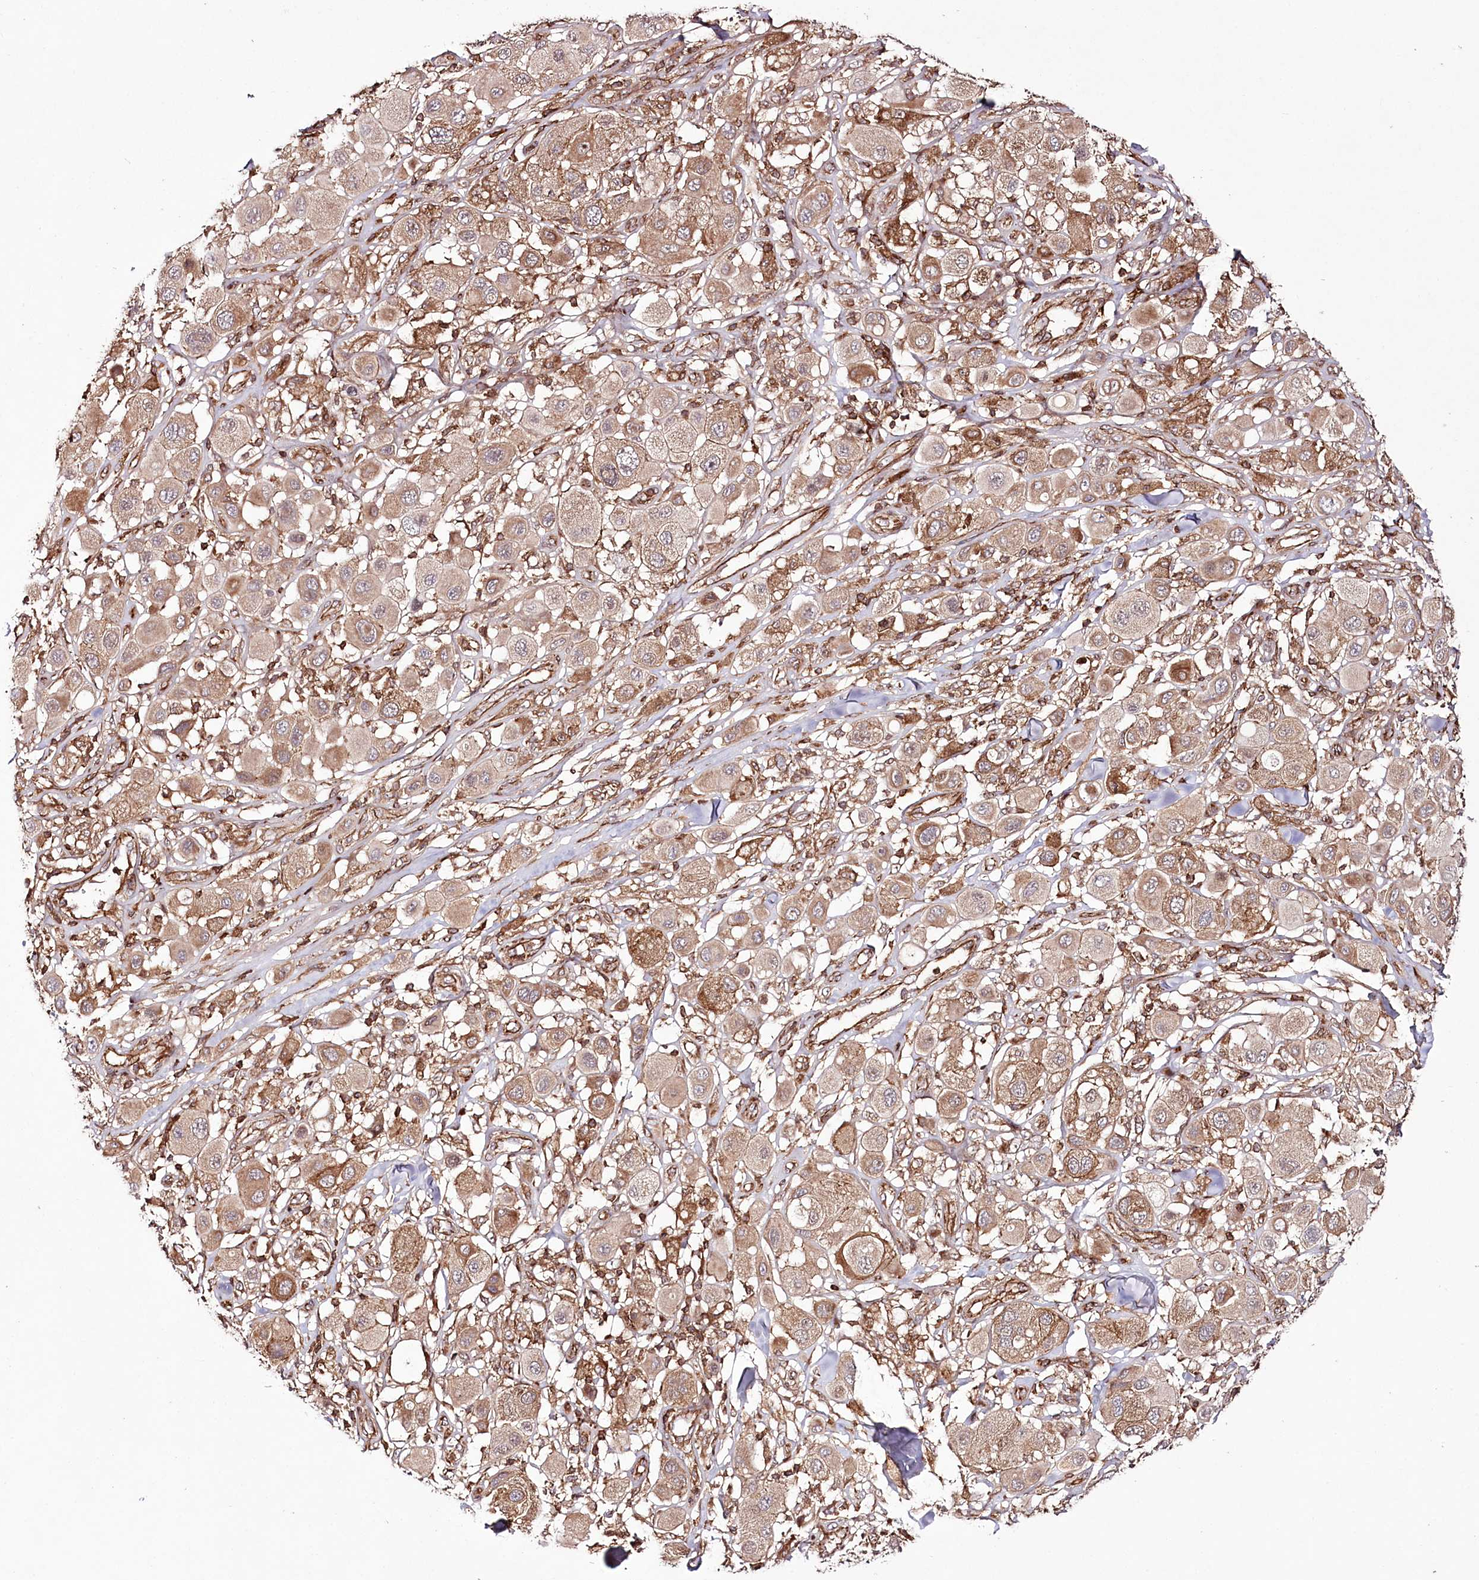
{"staining": {"intensity": "moderate", "quantity": "25%-75%", "location": "cytoplasmic/membranous"}, "tissue": "melanoma", "cell_type": "Tumor cells", "image_type": "cancer", "snomed": [{"axis": "morphology", "description": "Malignant melanoma, Metastatic site"}, {"axis": "topography", "description": "Skin"}], "caption": "Immunohistochemical staining of human melanoma exhibits medium levels of moderate cytoplasmic/membranous protein staining in approximately 25%-75% of tumor cells.", "gene": "DHX29", "patient": {"sex": "male", "age": 41}}